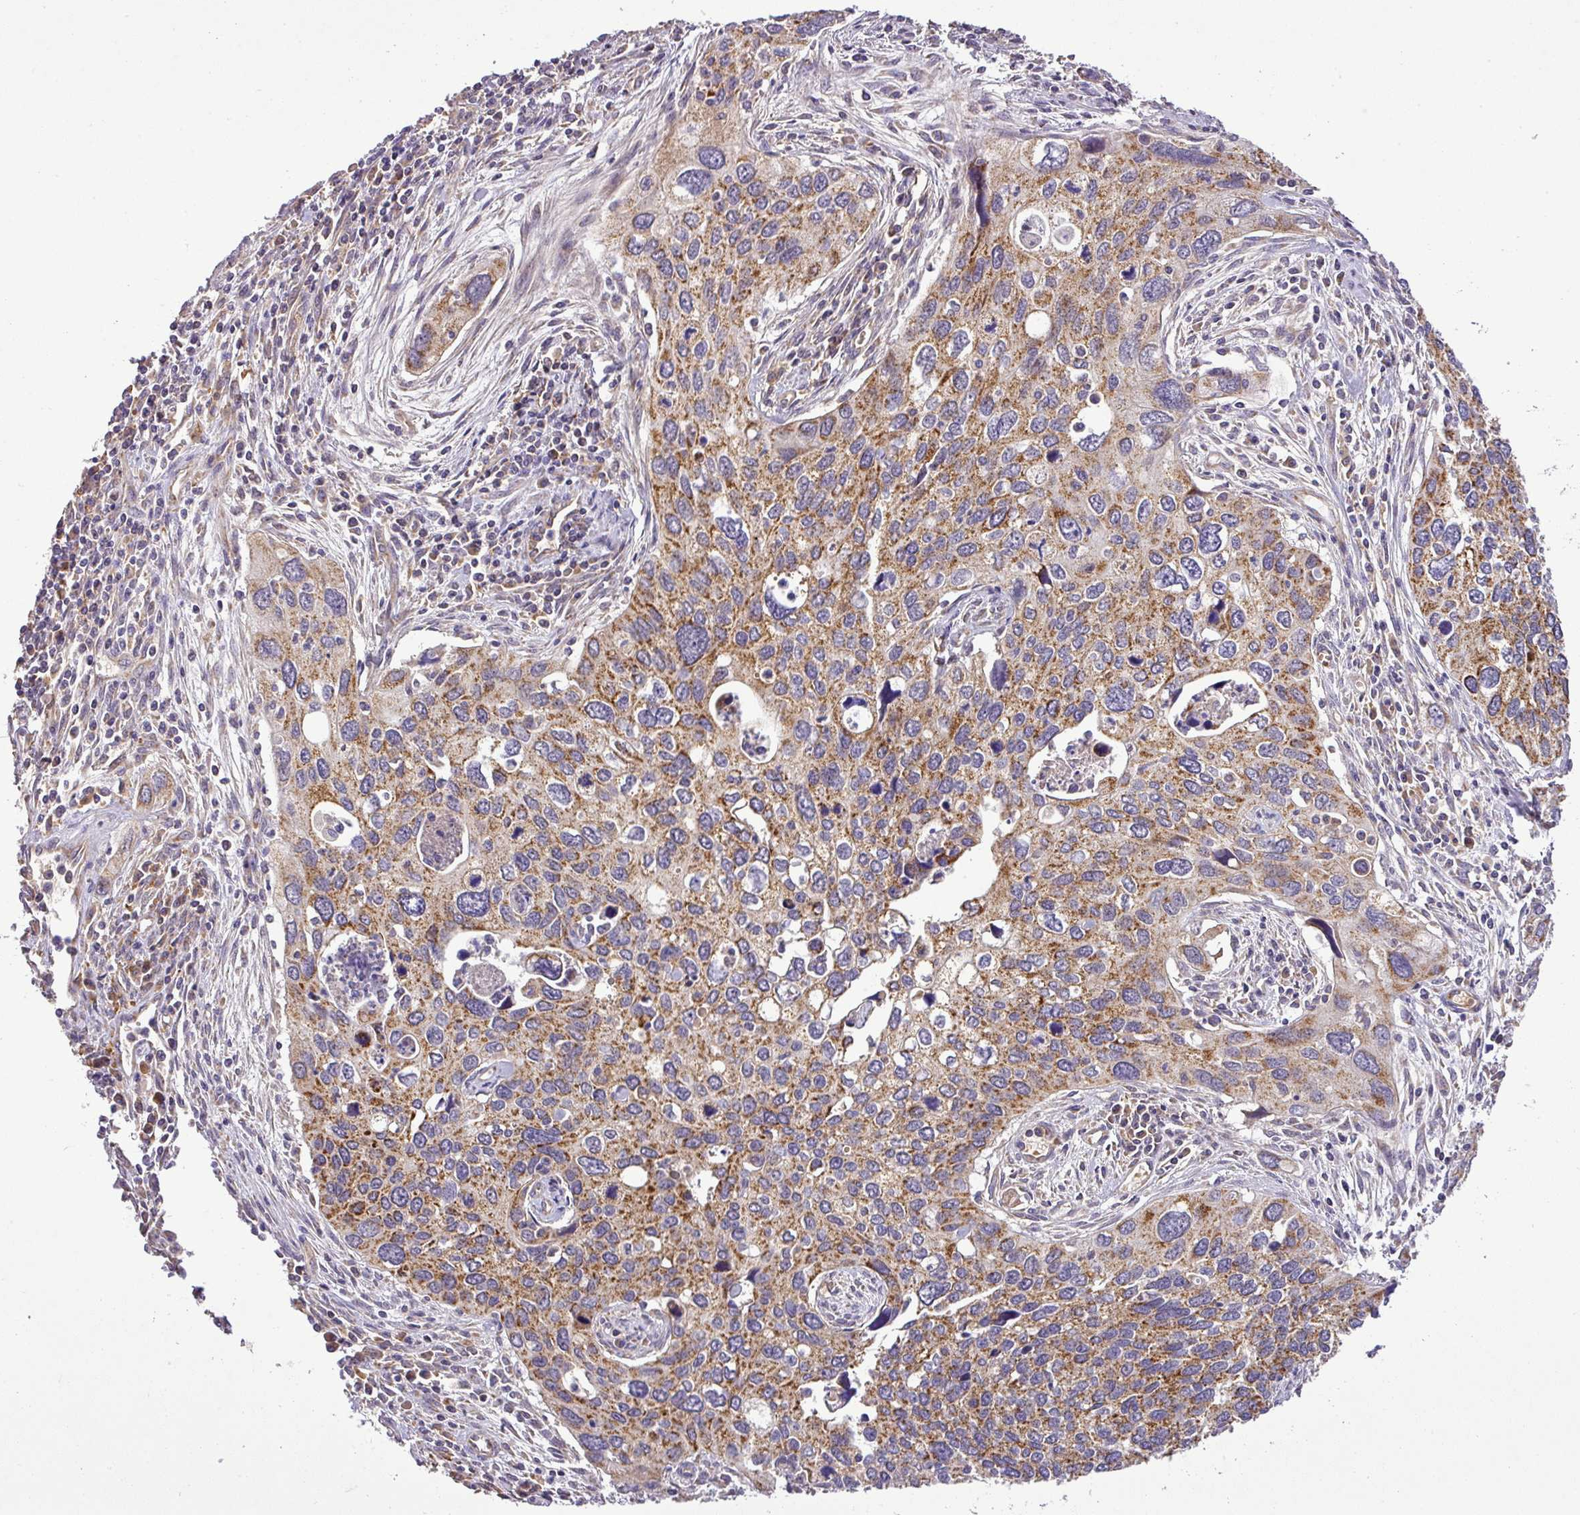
{"staining": {"intensity": "moderate", "quantity": ">75%", "location": "cytoplasmic/membranous"}, "tissue": "cervical cancer", "cell_type": "Tumor cells", "image_type": "cancer", "snomed": [{"axis": "morphology", "description": "Squamous cell carcinoma, NOS"}, {"axis": "topography", "description": "Cervix"}], "caption": "Immunohistochemical staining of human cervical cancer exhibits moderate cytoplasmic/membranous protein positivity in about >75% of tumor cells.", "gene": "ZNF513", "patient": {"sex": "female", "age": 55}}